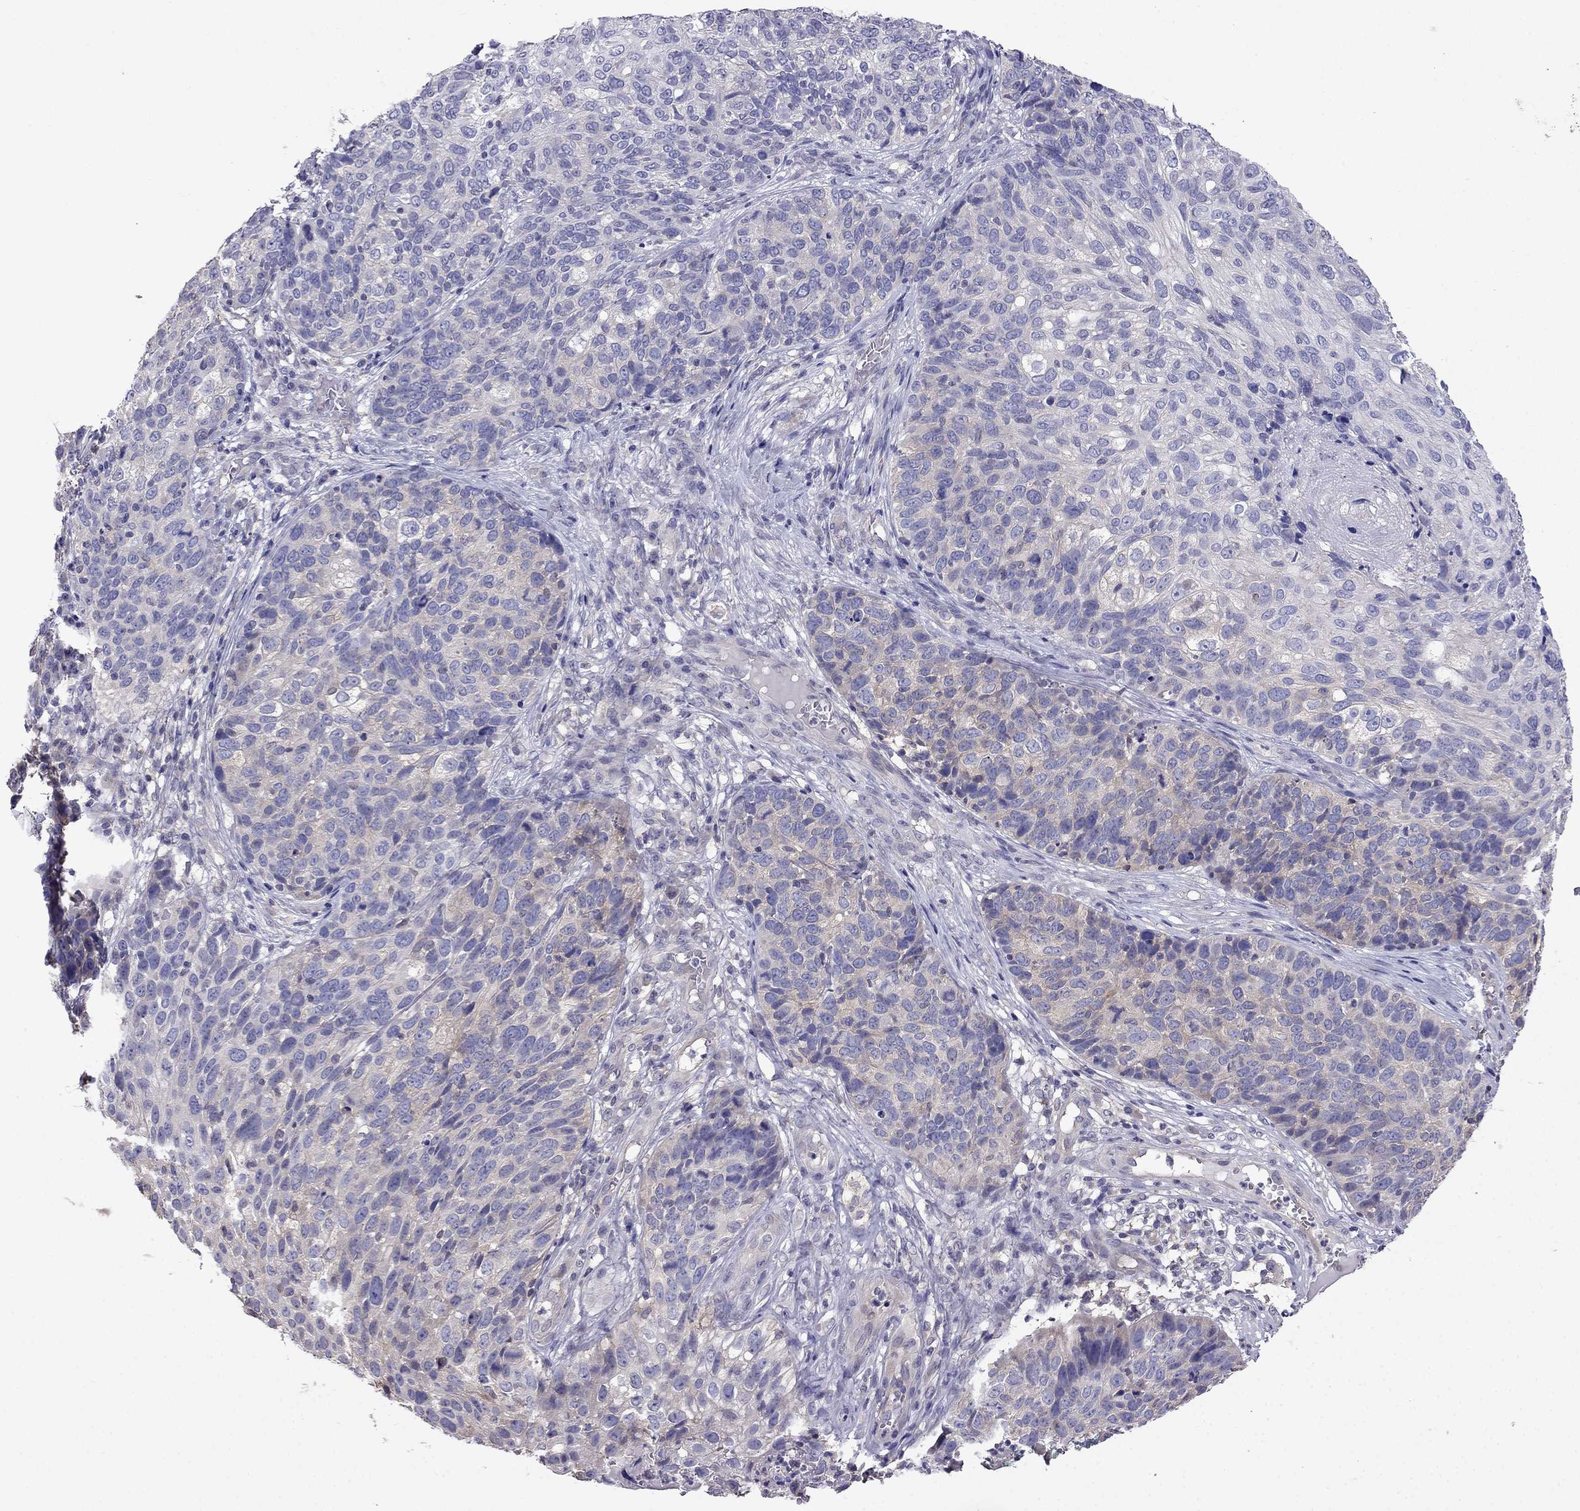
{"staining": {"intensity": "weak", "quantity": "<25%", "location": "cytoplasmic/membranous"}, "tissue": "skin cancer", "cell_type": "Tumor cells", "image_type": "cancer", "snomed": [{"axis": "morphology", "description": "Squamous cell carcinoma, NOS"}, {"axis": "topography", "description": "Skin"}], "caption": "This photomicrograph is of squamous cell carcinoma (skin) stained with immunohistochemistry (IHC) to label a protein in brown with the nuclei are counter-stained blue. There is no expression in tumor cells.", "gene": "SCNN1D", "patient": {"sex": "male", "age": 92}}